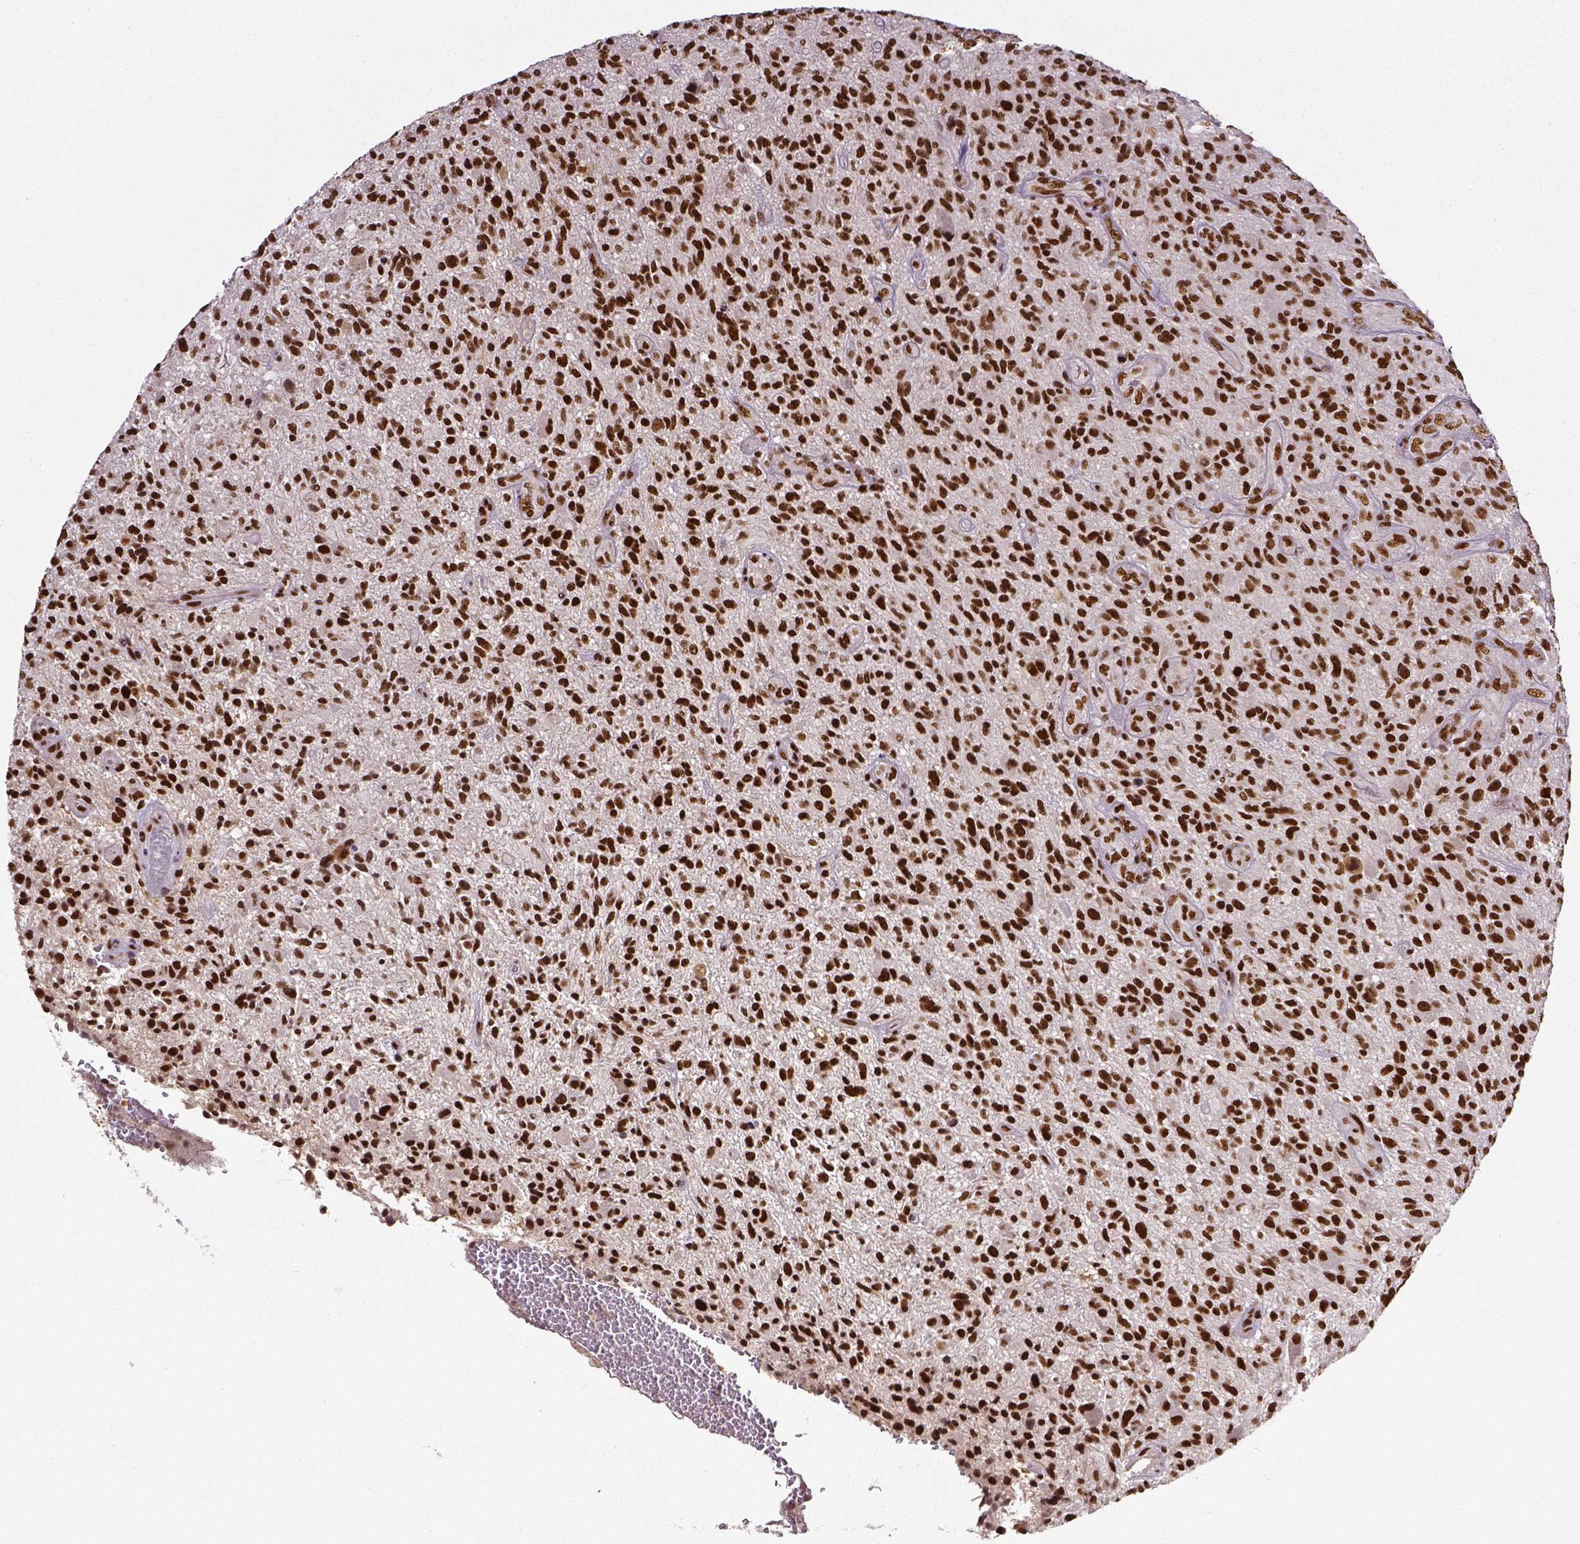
{"staining": {"intensity": "strong", "quantity": ">75%", "location": "nuclear"}, "tissue": "glioma", "cell_type": "Tumor cells", "image_type": "cancer", "snomed": [{"axis": "morphology", "description": "Glioma, malignant, High grade"}, {"axis": "topography", "description": "Brain"}], "caption": "This image displays immunohistochemistry staining of glioma, with high strong nuclear positivity in about >75% of tumor cells.", "gene": "ATRX", "patient": {"sex": "male", "age": 47}}